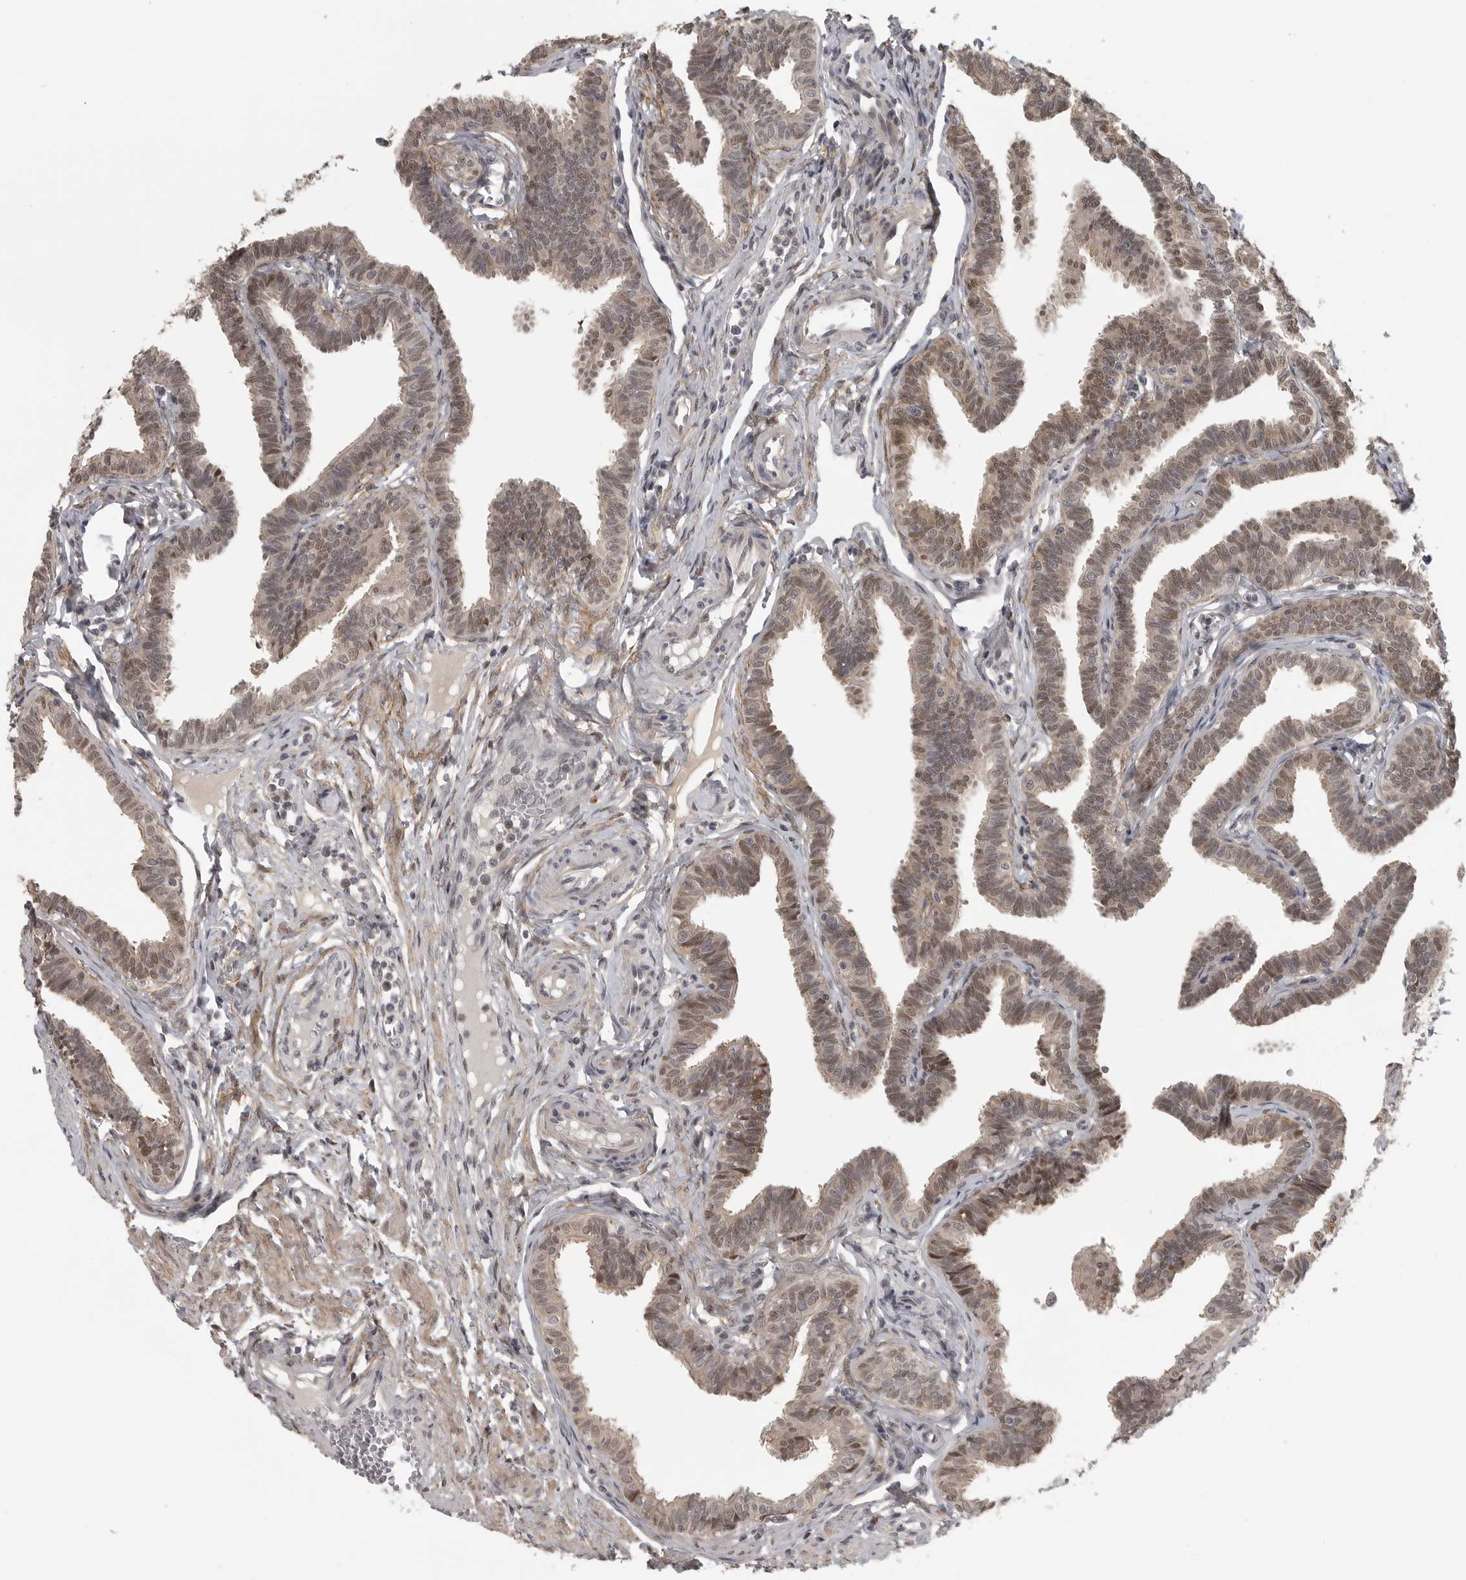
{"staining": {"intensity": "weak", "quantity": ">75%", "location": "cytoplasmic/membranous,nuclear"}, "tissue": "fallopian tube", "cell_type": "Glandular cells", "image_type": "normal", "snomed": [{"axis": "morphology", "description": "Normal tissue, NOS"}, {"axis": "topography", "description": "Fallopian tube"}, {"axis": "topography", "description": "Ovary"}], "caption": "An IHC image of normal tissue is shown. Protein staining in brown shows weak cytoplasmic/membranous,nuclear positivity in fallopian tube within glandular cells.", "gene": "UROD", "patient": {"sex": "female", "age": 23}}